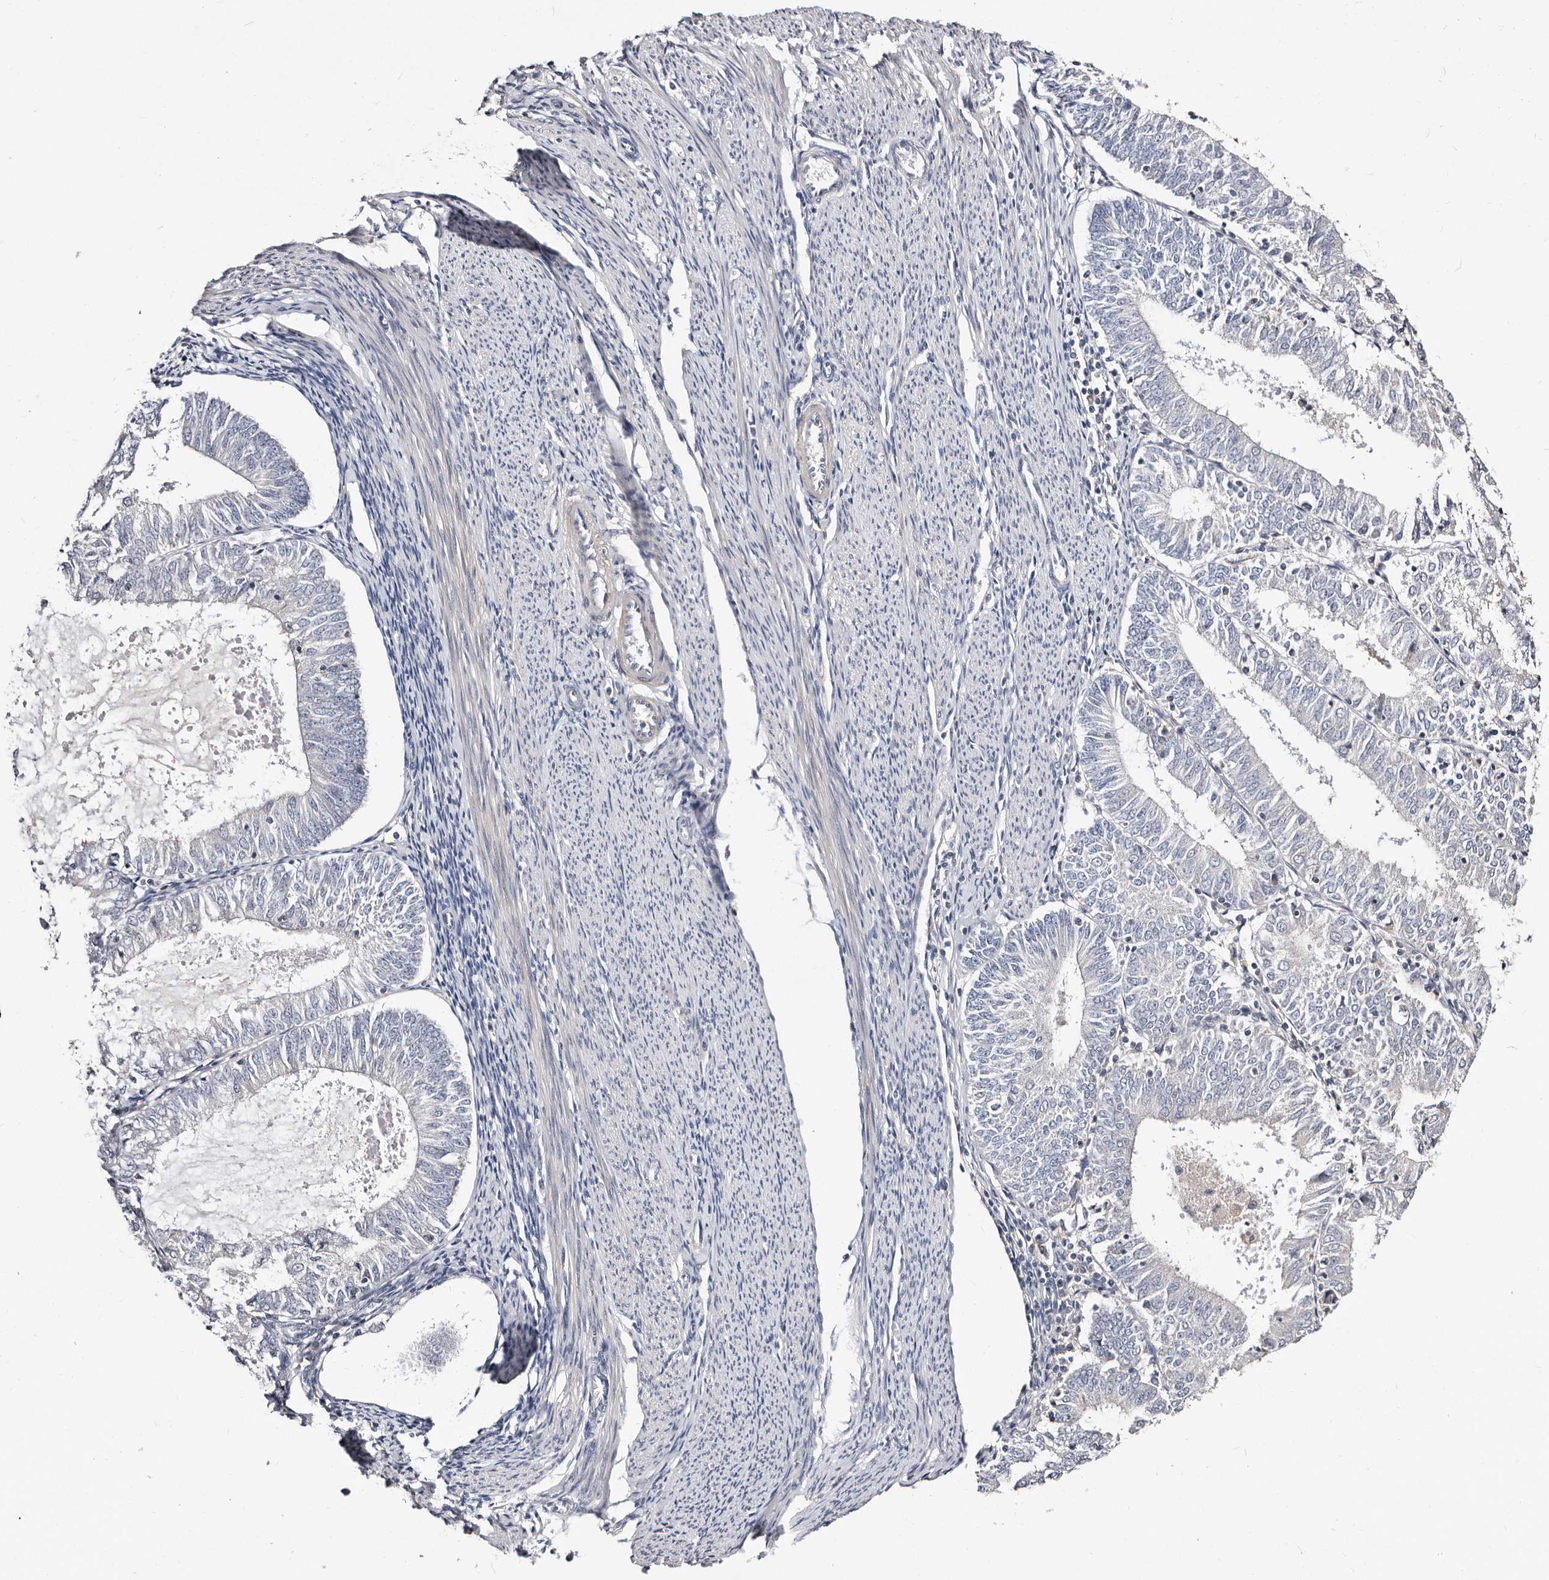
{"staining": {"intensity": "negative", "quantity": "none", "location": "none"}, "tissue": "endometrial cancer", "cell_type": "Tumor cells", "image_type": "cancer", "snomed": [{"axis": "morphology", "description": "Adenocarcinoma, NOS"}, {"axis": "topography", "description": "Endometrium"}], "caption": "The histopathology image exhibits no staining of tumor cells in endometrial cancer. (Immunohistochemistry (ihc), brightfield microscopy, high magnification).", "gene": "MRPS33", "patient": {"sex": "female", "age": 57}}